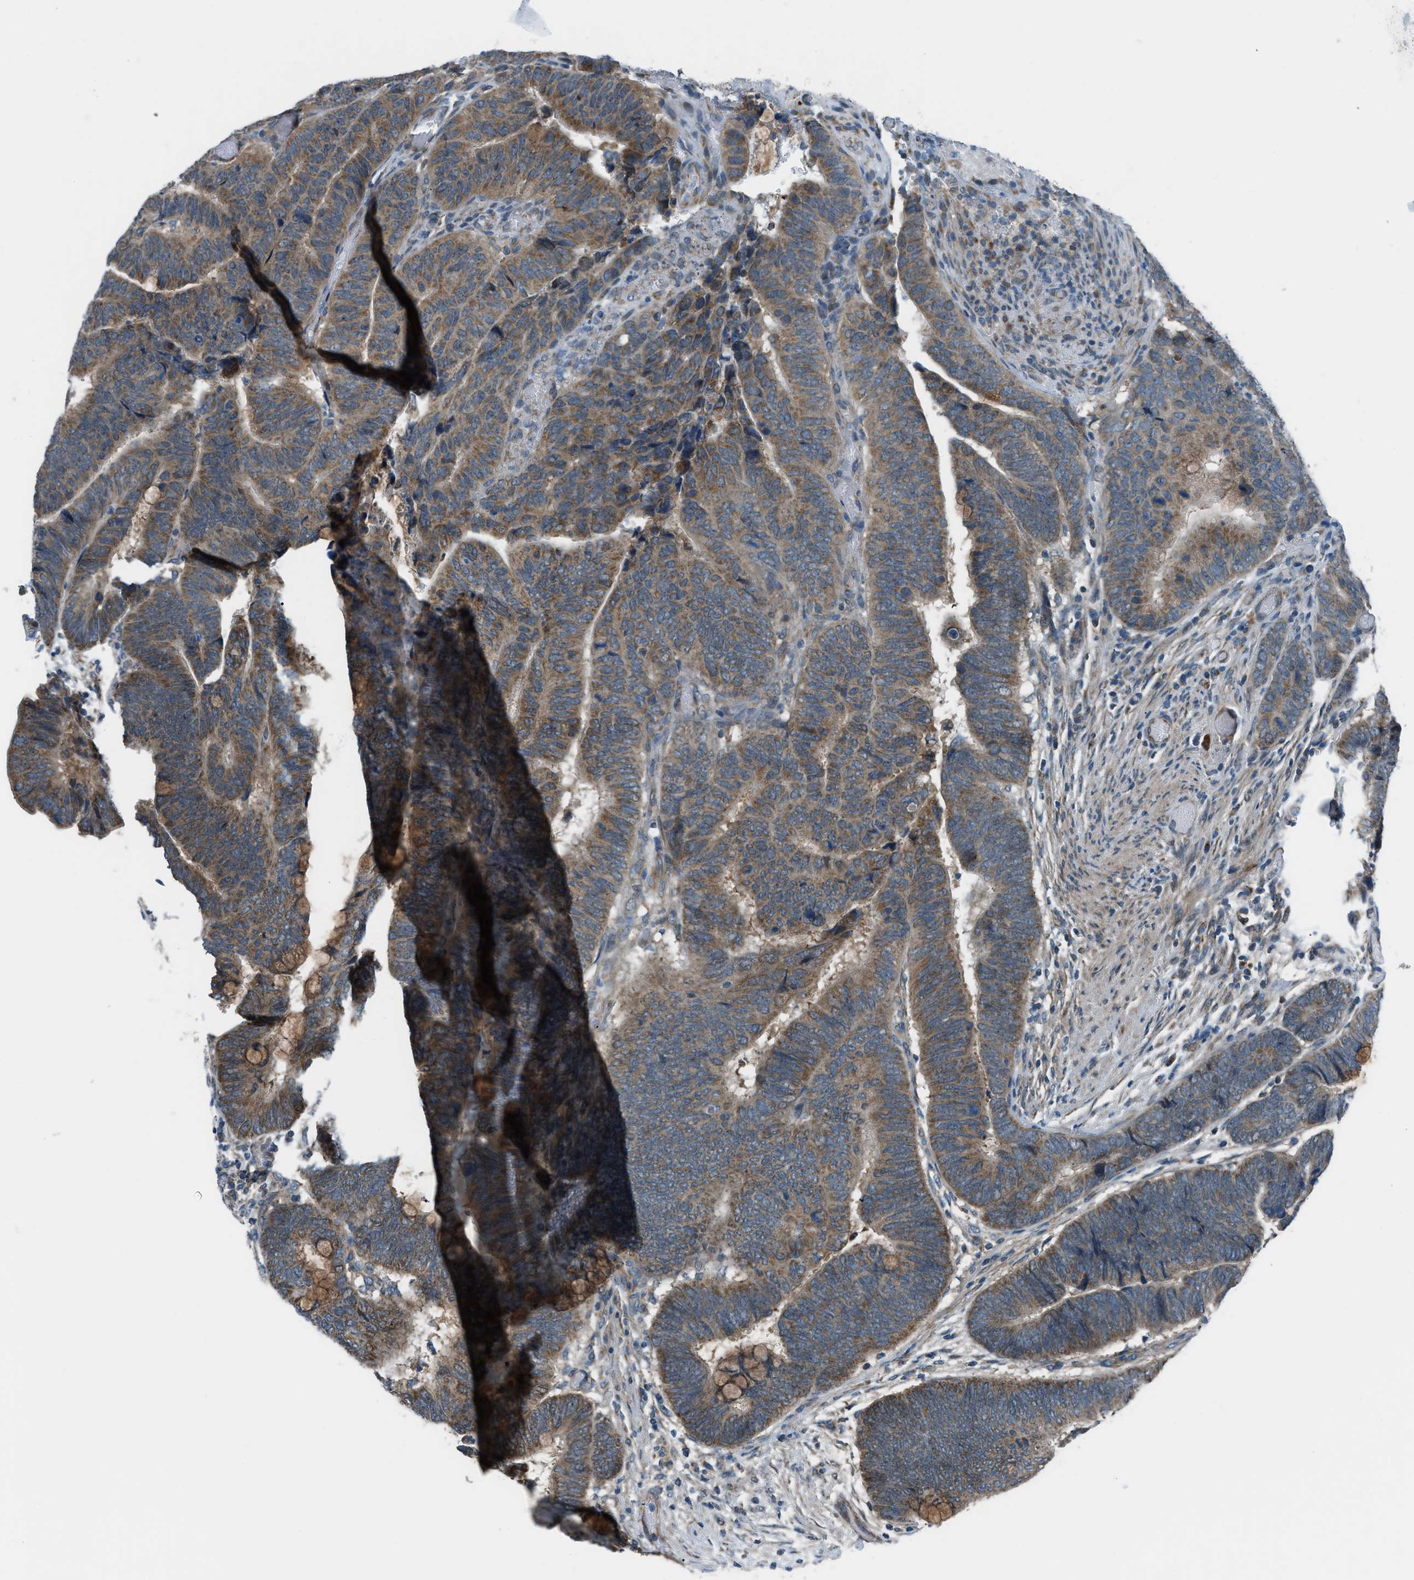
{"staining": {"intensity": "weak", "quantity": ">75%", "location": "cytoplasmic/membranous"}, "tissue": "colorectal cancer", "cell_type": "Tumor cells", "image_type": "cancer", "snomed": [{"axis": "morphology", "description": "Normal tissue, NOS"}, {"axis": "morphology", "description": "Adenocarcinoma, NOS"}, {"axis": "topography", "description": "Rectum"}], "caption": "IHC of colorectal adenocarcinoma exhibits low levels of weak cytoplasmic/membranous expression in approximately >75% of tumor cells.", "gene": "PIGG", "patient": {"sex": "male", "age": 92}}